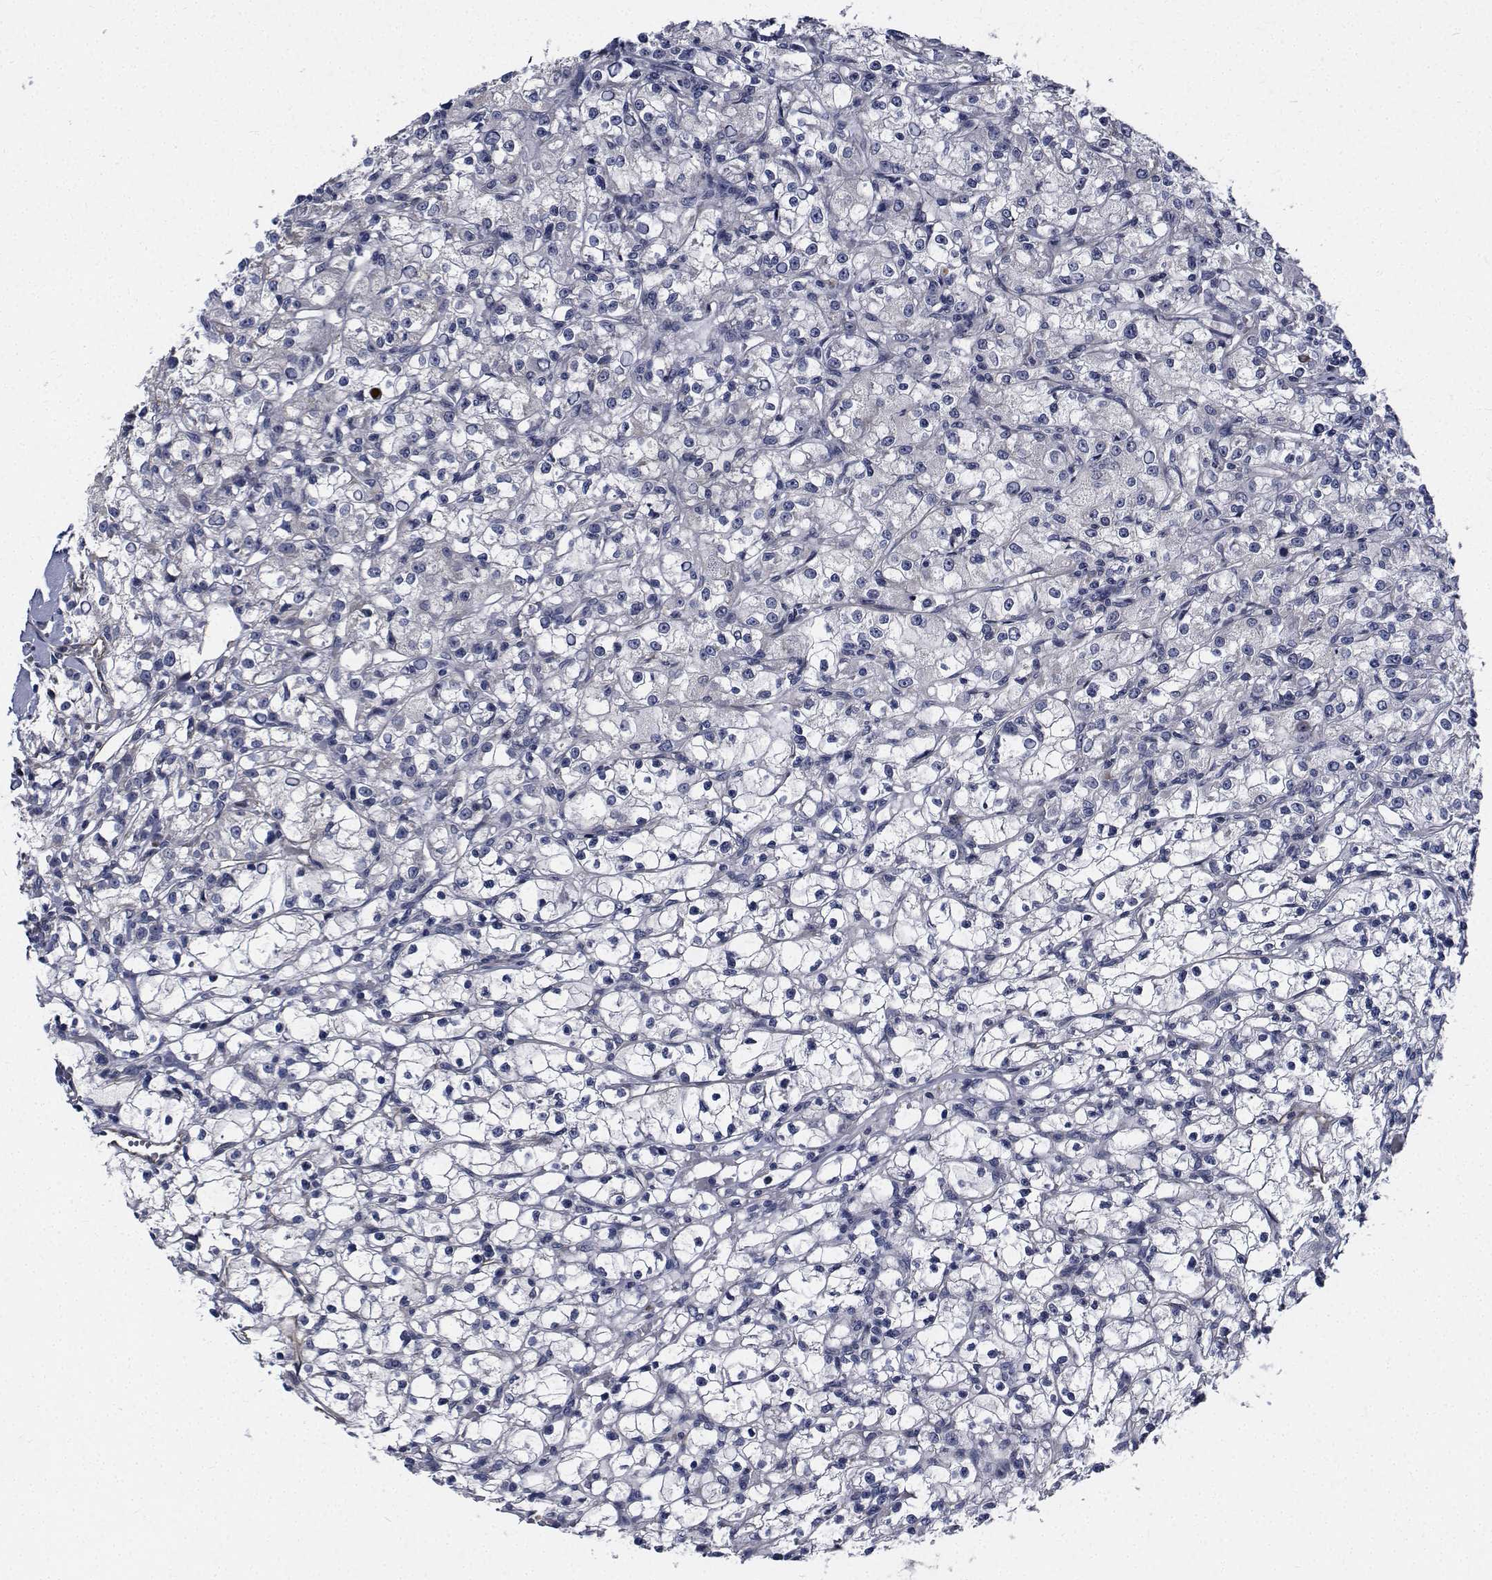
{"staining": {"intensity": "negative", "quantity": "none", "location": "none"}, "tissue": "renal cancer", "cell_type": "Tumor cells", "image_type": "cancer", "snomed": [{"axis": "morphology", "description": "Adenocarcinoma, NOS"}, {"axis": "topography", "description": "Kidney"}], "caption": "DAB immunohistochemical staining of human renal cancer (adenocarcinoma) exhibits no significant positivity in tumor cells. The staining is performed using DAB brown chromogen with nuclei counter-stained in using hematoxylin.", "gene": "TTBK1", "patient": {"sex": "female", "age": 59}}